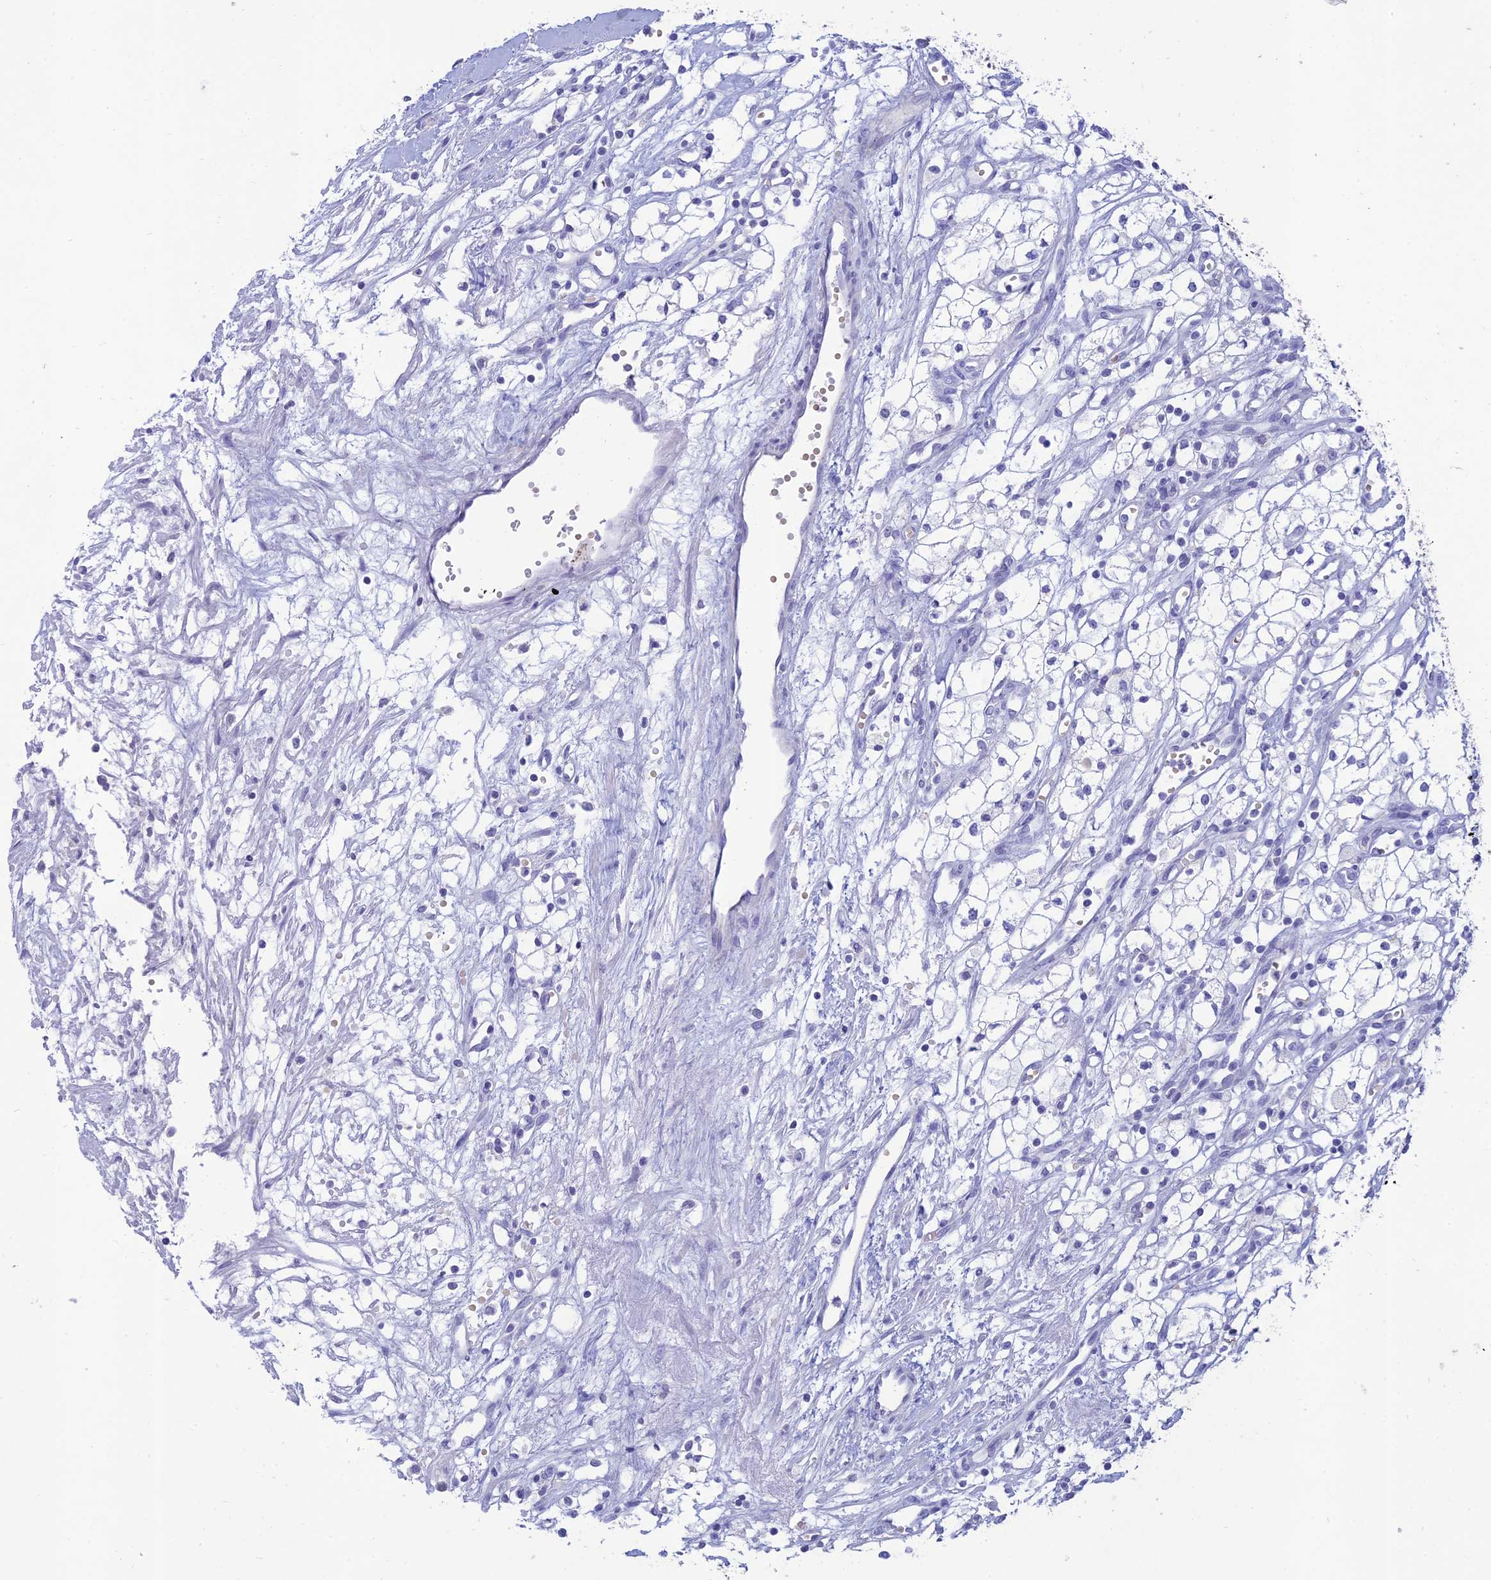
{"staining": {"intensity": "negative", "quantity": "none", "location": "none"}, "tissue": "renal cancer", "cell_type": "Tumor cells", "image_type": "cancer", "snomed": [{"axis": "morphology", "description": "Adenocarcinoma, NOS"}, {"axis": "topography", "description": "Kidney"}], "caption": "DAB immunohistochemical staining of human renal cancer (adenocarcinoma) reveals no significant expression in tumor cells. The staining is performed using DAB (3,3'-diaminobenzidine) brown chromogen with nuclei counter-stained in using hematoxylin.", "gene": "MAL2", "patient": {"sex": "male", "age": 59}}